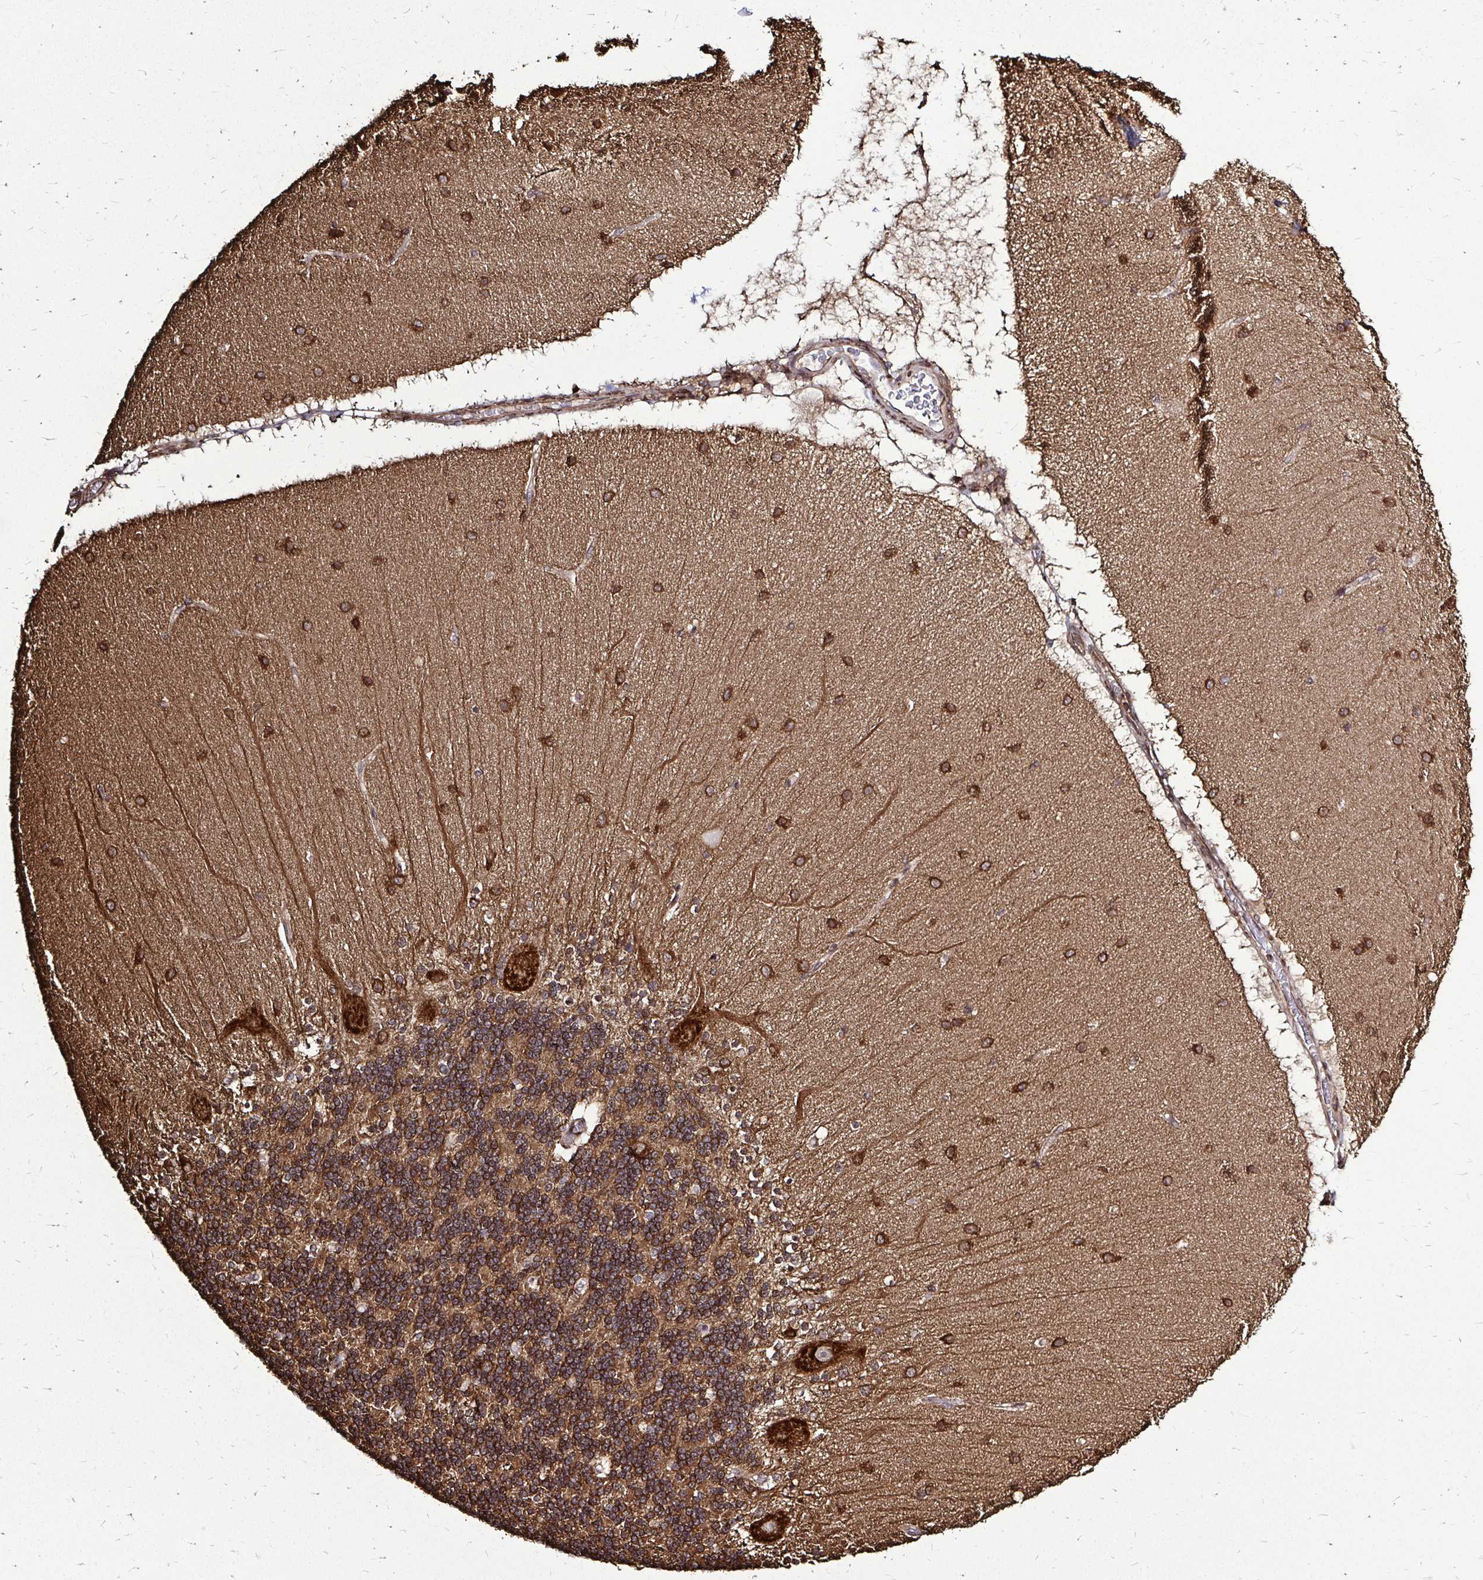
{"staining": {"intensity": "moderate", "quantity": "25%-75%", "location": "cytoplasmic/membranous,nuclear"}, "tissue": "cerebellum", "cell_type": "Cells in granular layer", "image_type": "normal", "snomed": [{"axis": "morphology", "description": "Normal tissue, NOS"}, {"axis": "topography", "description": "Cerebellum"}], "caption": "Protein analysis of unremarkable cerebellum displays moderate cytoplasmic/membranous,nuclear expression in approximately 25%-75% of cells in granular layer.", "gene": "FMR1", "patient": {"sex": "female", "age": 54}}